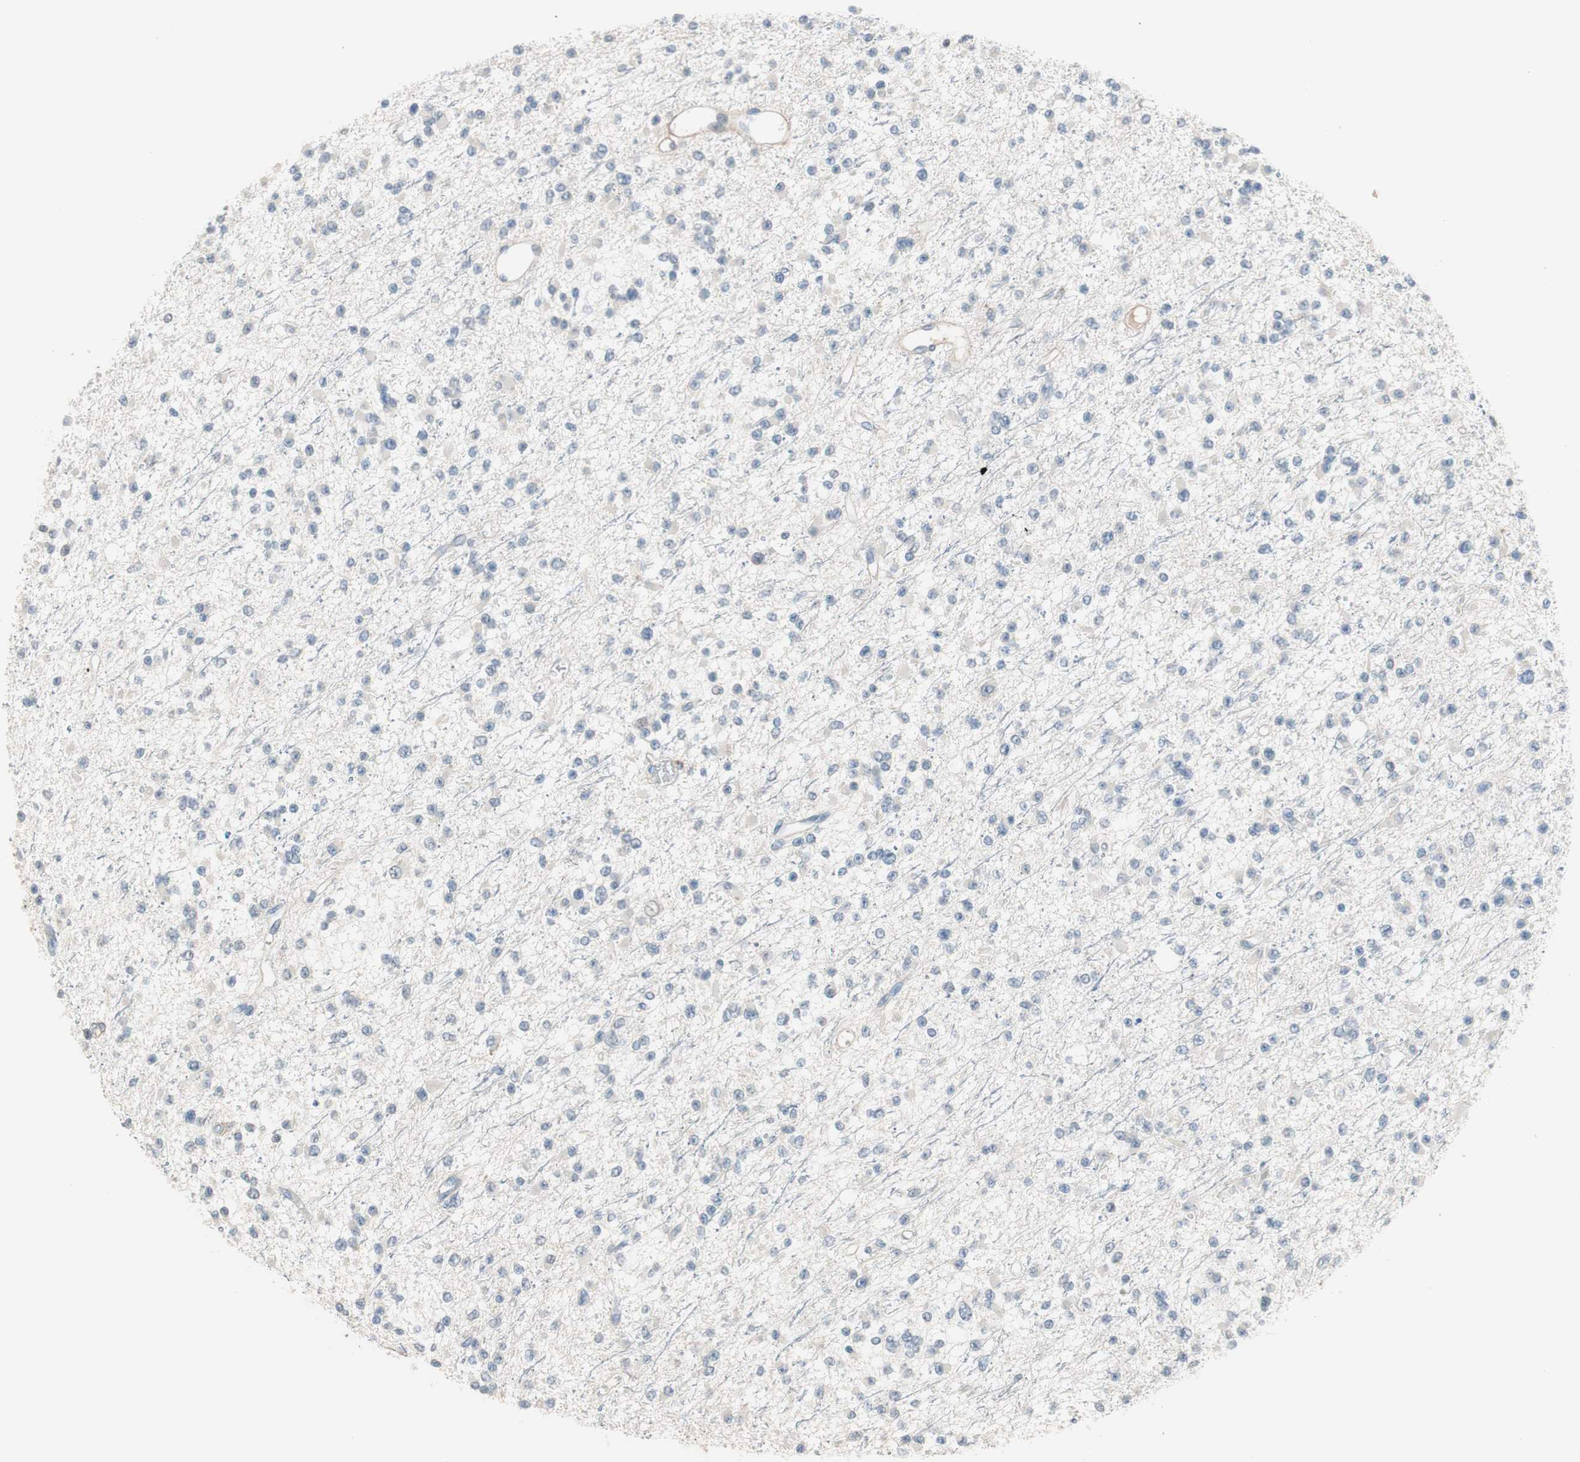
{"staining": {"intensity": "negative", "quantity": "none", "location": "none"}, "tissue": "glioma", "cell_type": "Tumor cells", "image_type": "cancer", "snomed": [{"axis": "morphology", "description": "Glioma, malignant, Low grade"}, {"axis": "topography", "description": "Brain"}], "caption": "Tumor cells are negative for brown protein staining in glioma.", "gene": "COL12A1", "patient": {"sex": "female", "age": 22}}